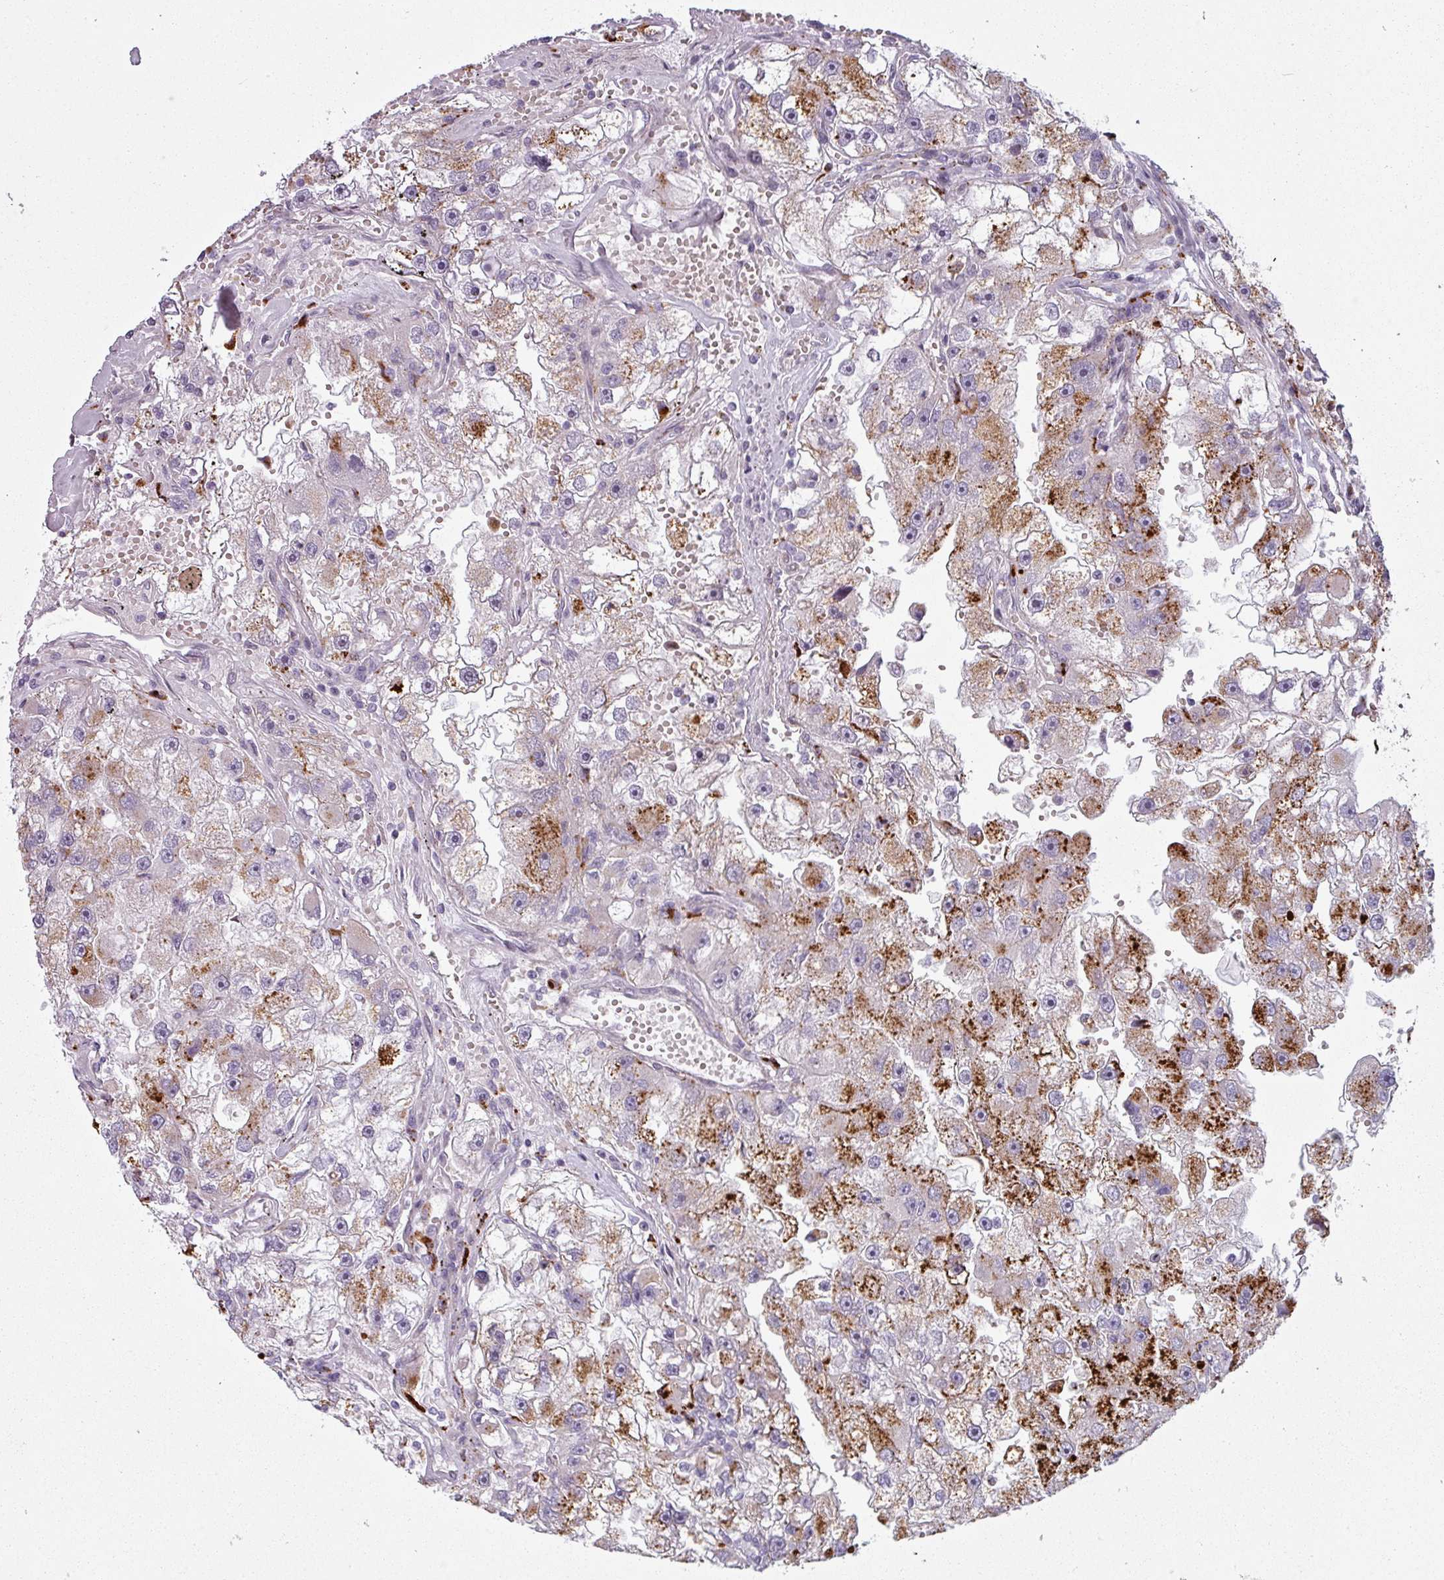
{"staining": {"intensity": "strong", "quantity": "25%-75%", "location": "cytoplasmic/membranous"}, "tissue": "renal cancer", "cell_type": "Tumor cells", "image_type": "cancer", "snomed": [{"axis": "morphology", "description": "Adenocarcinoma, NOS"}, {"axis": "topography", "description": "Kidney"}], "caption": "Strong cytoplasmic/membranous protein expression is identified in about 25%-75% of tumor cells in renal adenocarcinoma.", "gene": "MAP7D2", "patient": {"sex": "male", "age": 63}}